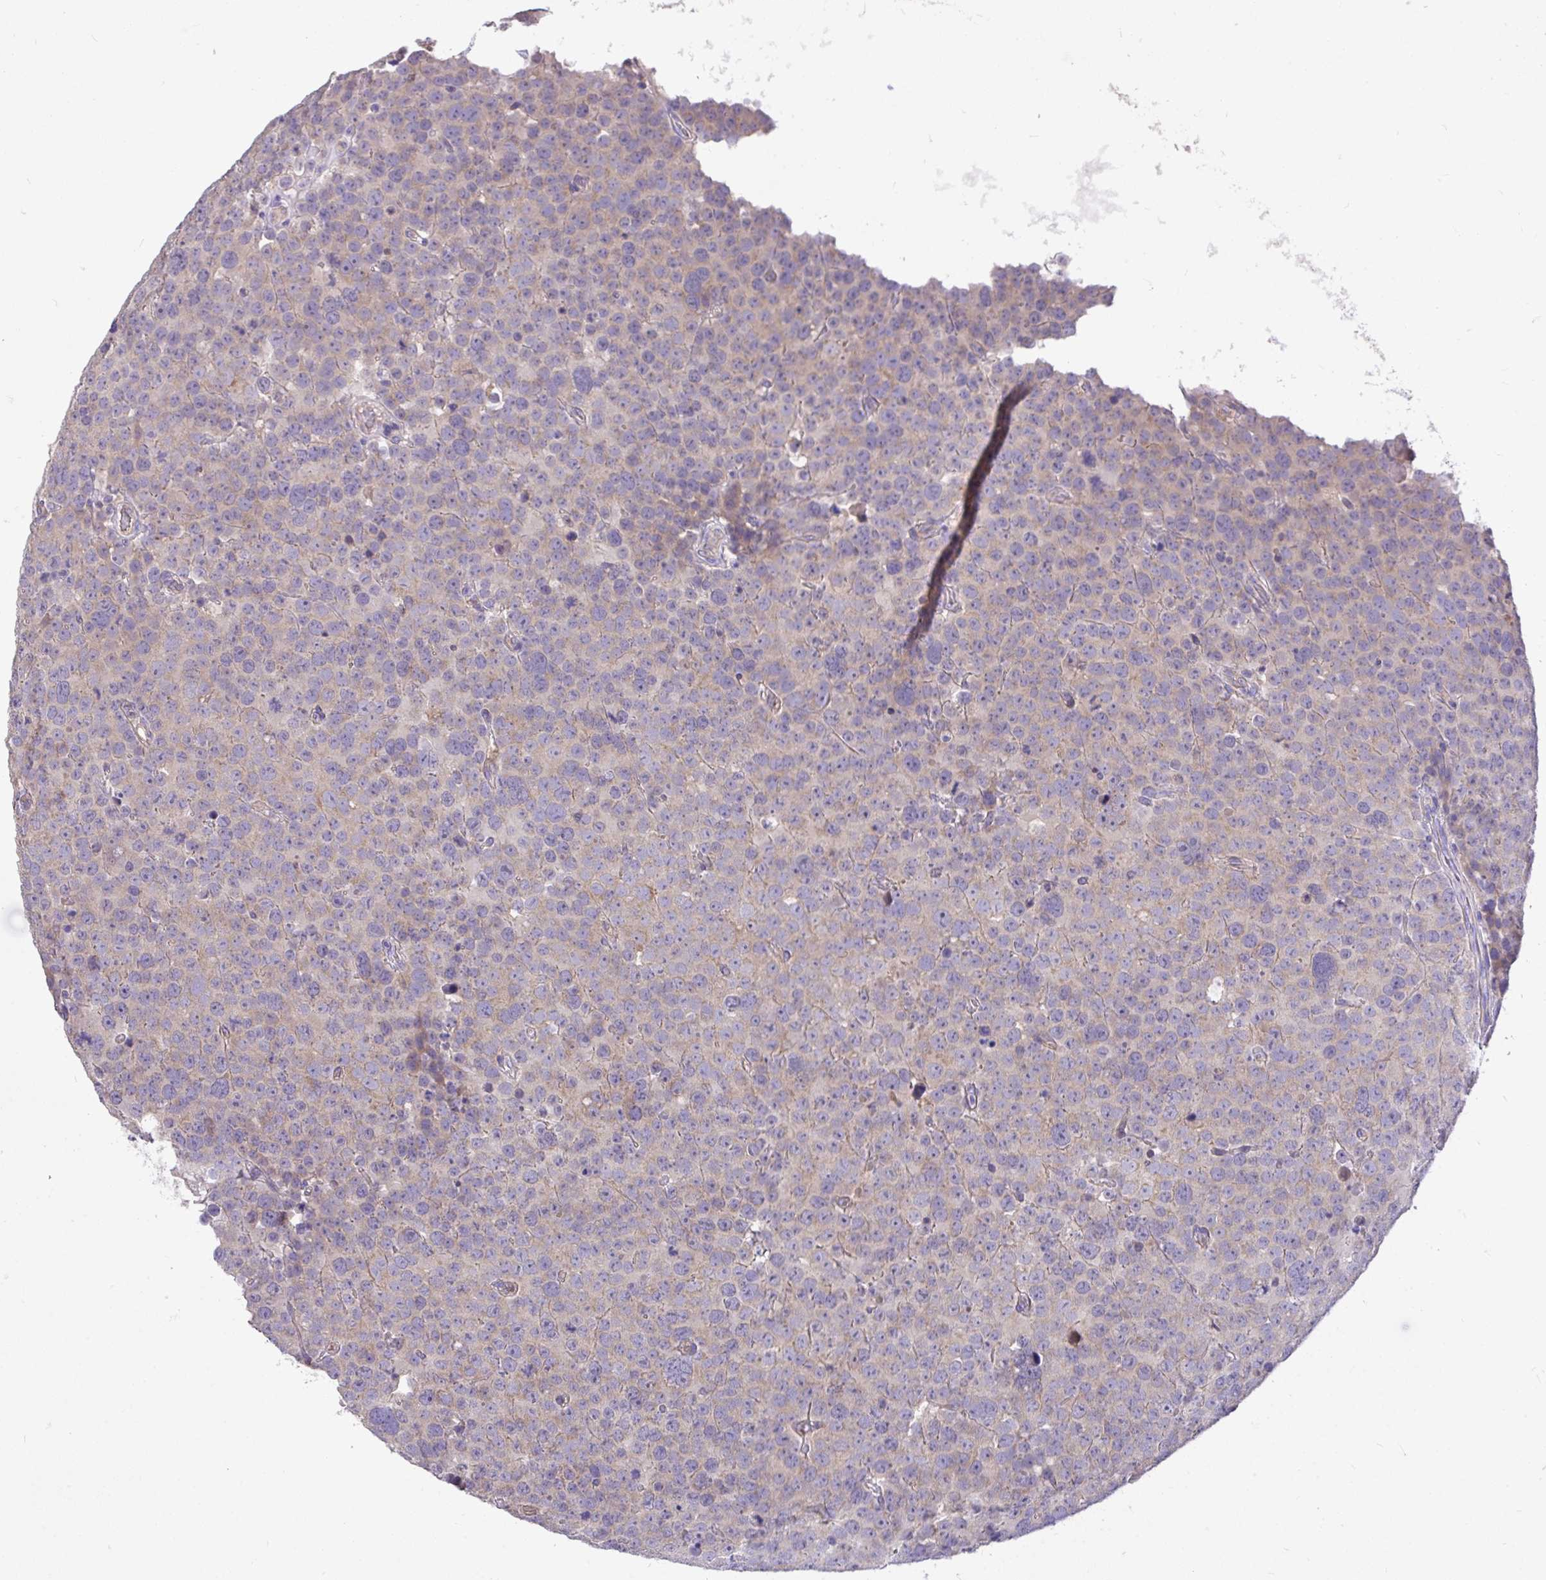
{"staining": {"intensity": "weak", "quantity": ">75%", "location": "cytoplasmic/membranous"}, "tissue": "testis cancer", "cell_type": "Tumor cells", "image_type": "cancer", "snomed": [{"axis": "morphology", "description": "Seminoma, NOS"}, {"axis": "topography", "description": "Testis"}], "caption": "Immunohistochemistry histopathology image of neoplastic tissue: human testis seminoma stained using immunohistochemistry exhibits low levels of weak protein expression localized specifically in the cytoplasmic/membranous of tumor cells, appearing as a cytoplasmic/membranous brown color.", "gene": "MPC2", "patient": {"sex": "male", "age": 71}}